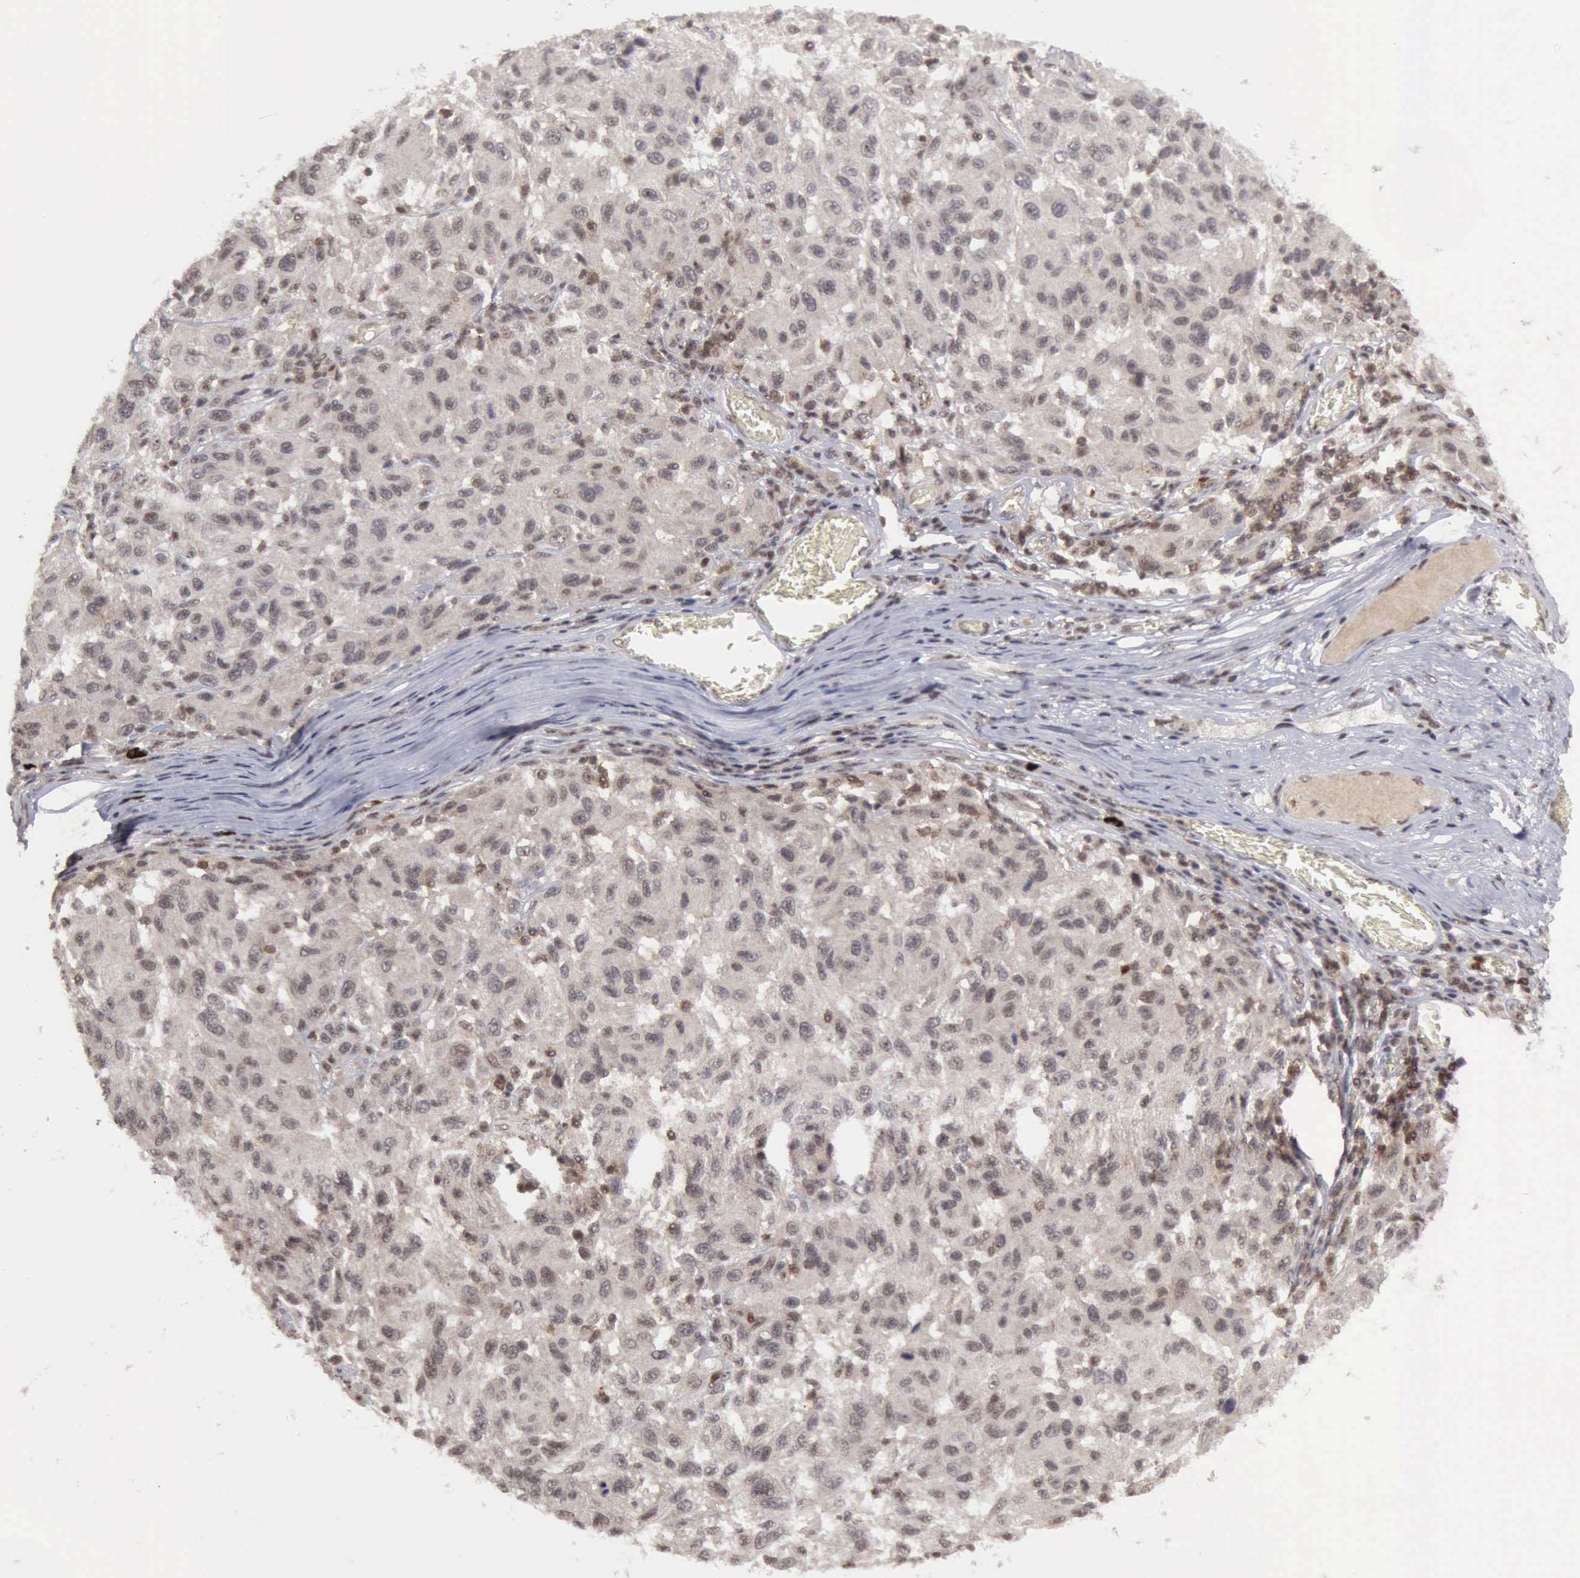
{"staining": {"intensity": "weak", "quantity": ">75%", "location": "cytoplasmic/membranous"}, "tissue": "melanoma", "cell_type": "Tumor cells", "image_type": "cancer", "snomed": [{"axis": "morphology", "description": "Malignant melanoma, NOS"}, {"axis": "topography", "description": "Skin"}], "caption": "Melanoma stained with a protein marker displays weak staining in tumor cells.", "gene": "CDKN2A", "patient": {"sex": "female", "age": 77}}